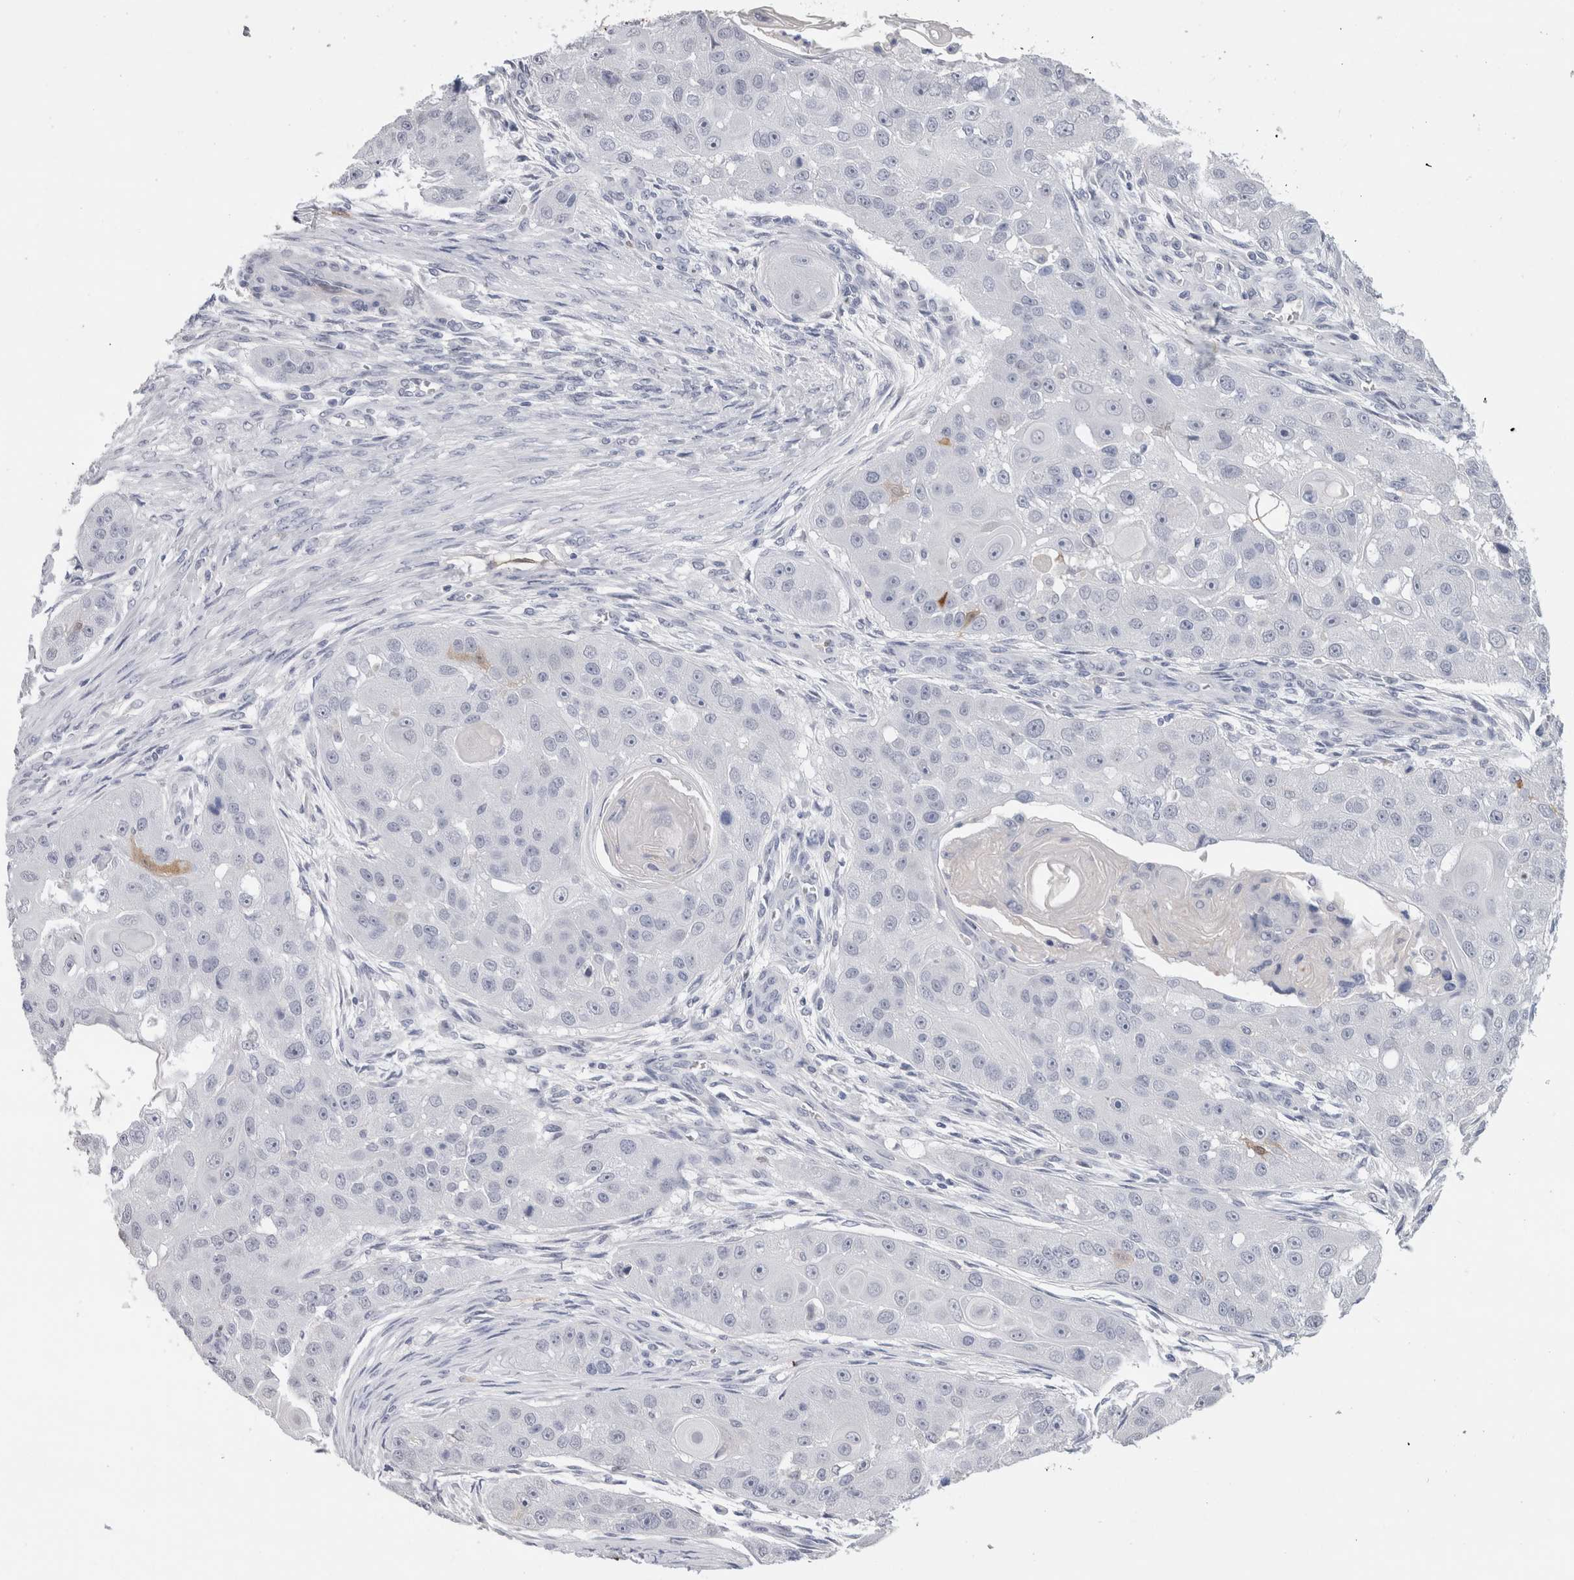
{"staining": {"intensity": "negative", "quantity": "none", "location": "none"}, "tissue": "head and neck cancer", "cell_type": "Tumor cells", "image_type": "cancer", "snomed": [{"axis": "morphology", "description": "Normal tissue, NOS"}, {"axis": "morphology", "description": "Squamous cell carcinoma, NOS"}, {"axis": "topography", "description": "Skeletal muscle"}, {"axis": "topography", "description": "Head-Neck"}], "caption": "This is an immunohistochemistry (IHC) photomicrograph of human head and neck squamous cell carcinoma. There is no staining in tumor cells.", "gene": "FABP4", "patient": {"sex": "male", "age": 51}}